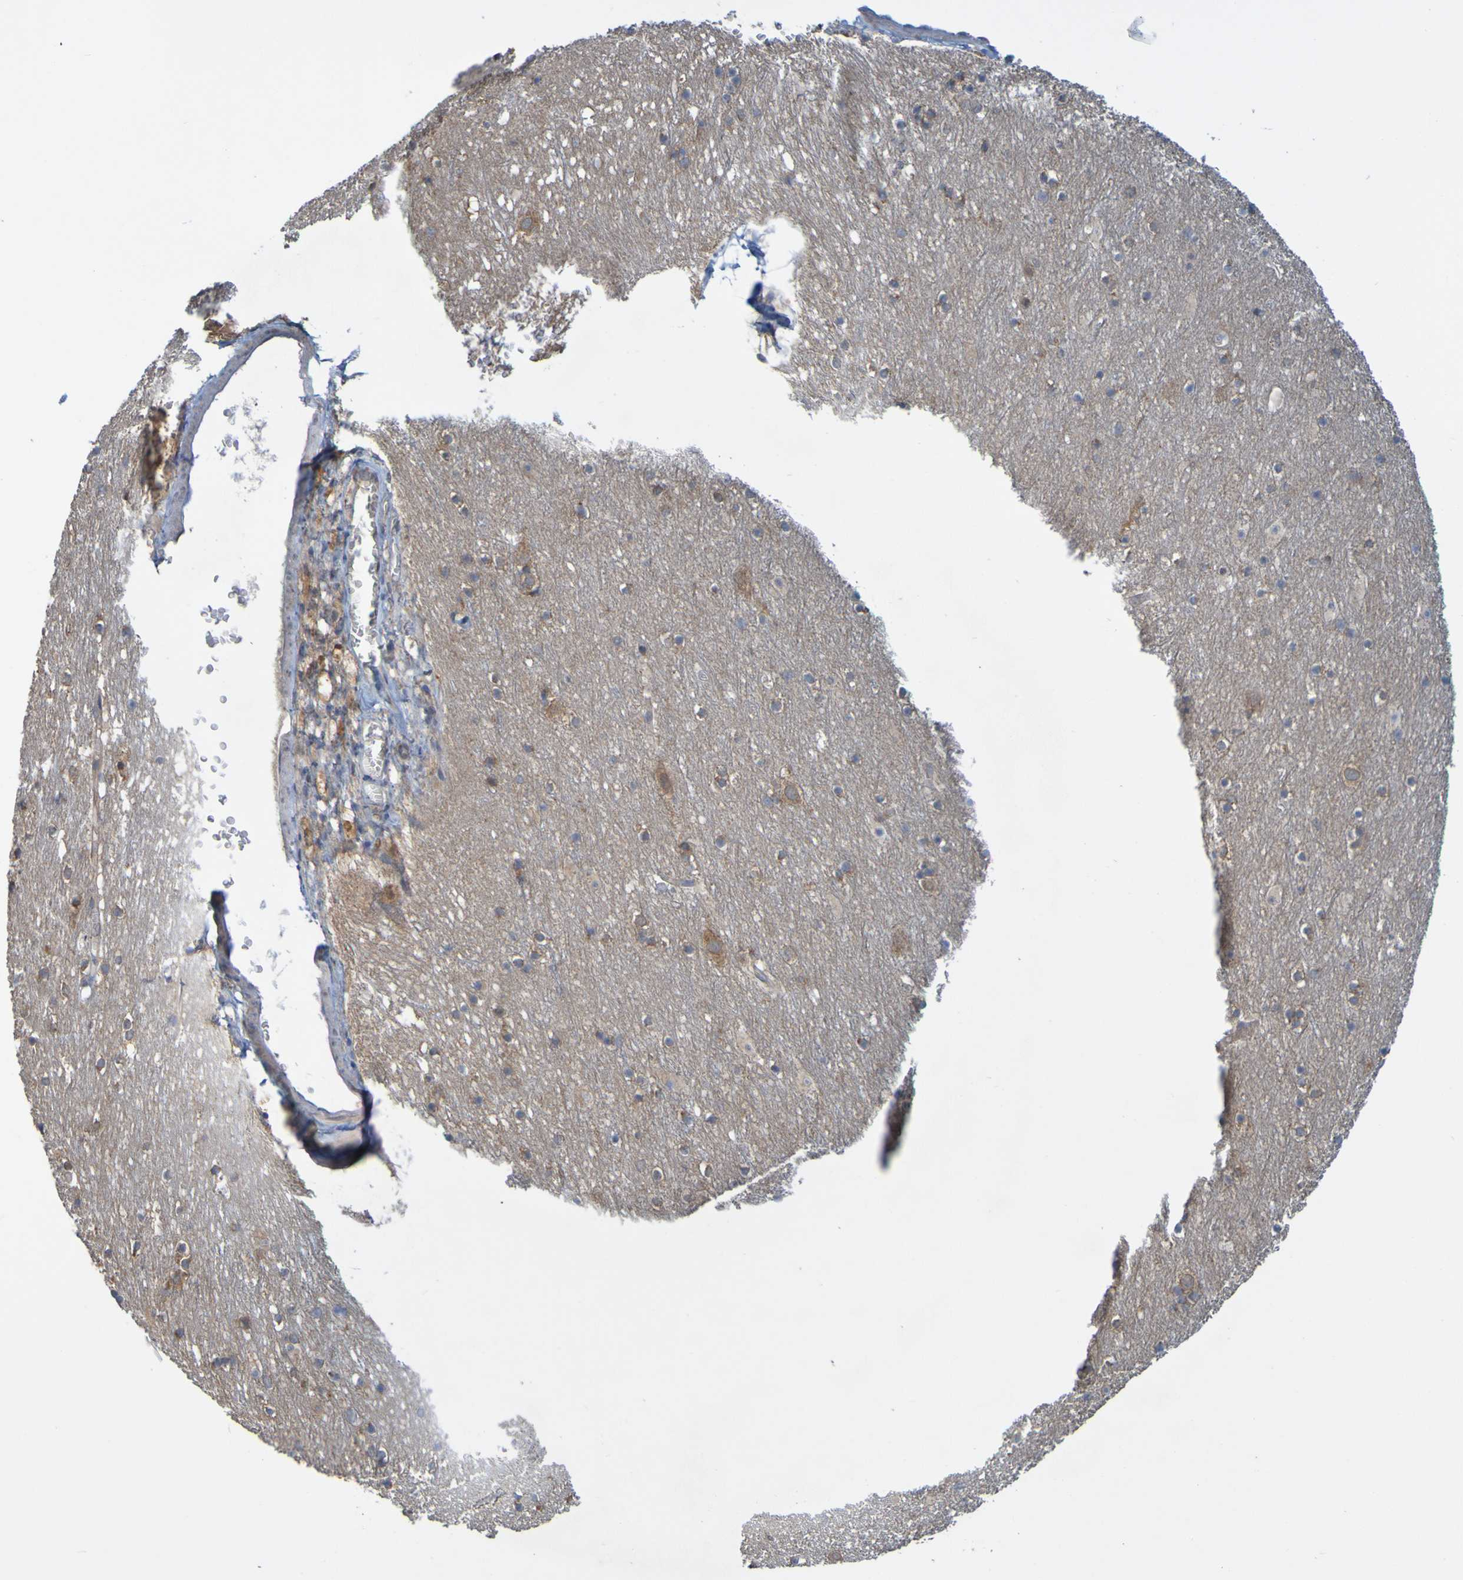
{"staining": {"intensity": "negative", "quantity": "none", "location": "none"}, "tissue": "cerebral cortex", "cell_type": "Endothelial cells", "image_type": "normal", "snomed": [{"axis": "morphology", "description": "Normal tissue, NOS"}, {"axis": "topography", "description": "Cerebral cortex"}], "caption": "There is no significant positivity in endothelial cells of cerebral cortex. (DAB IHC with hematoxylin counter stain).", "gene": "NAV2", "patient": {"sex": "male", "age": 45}}